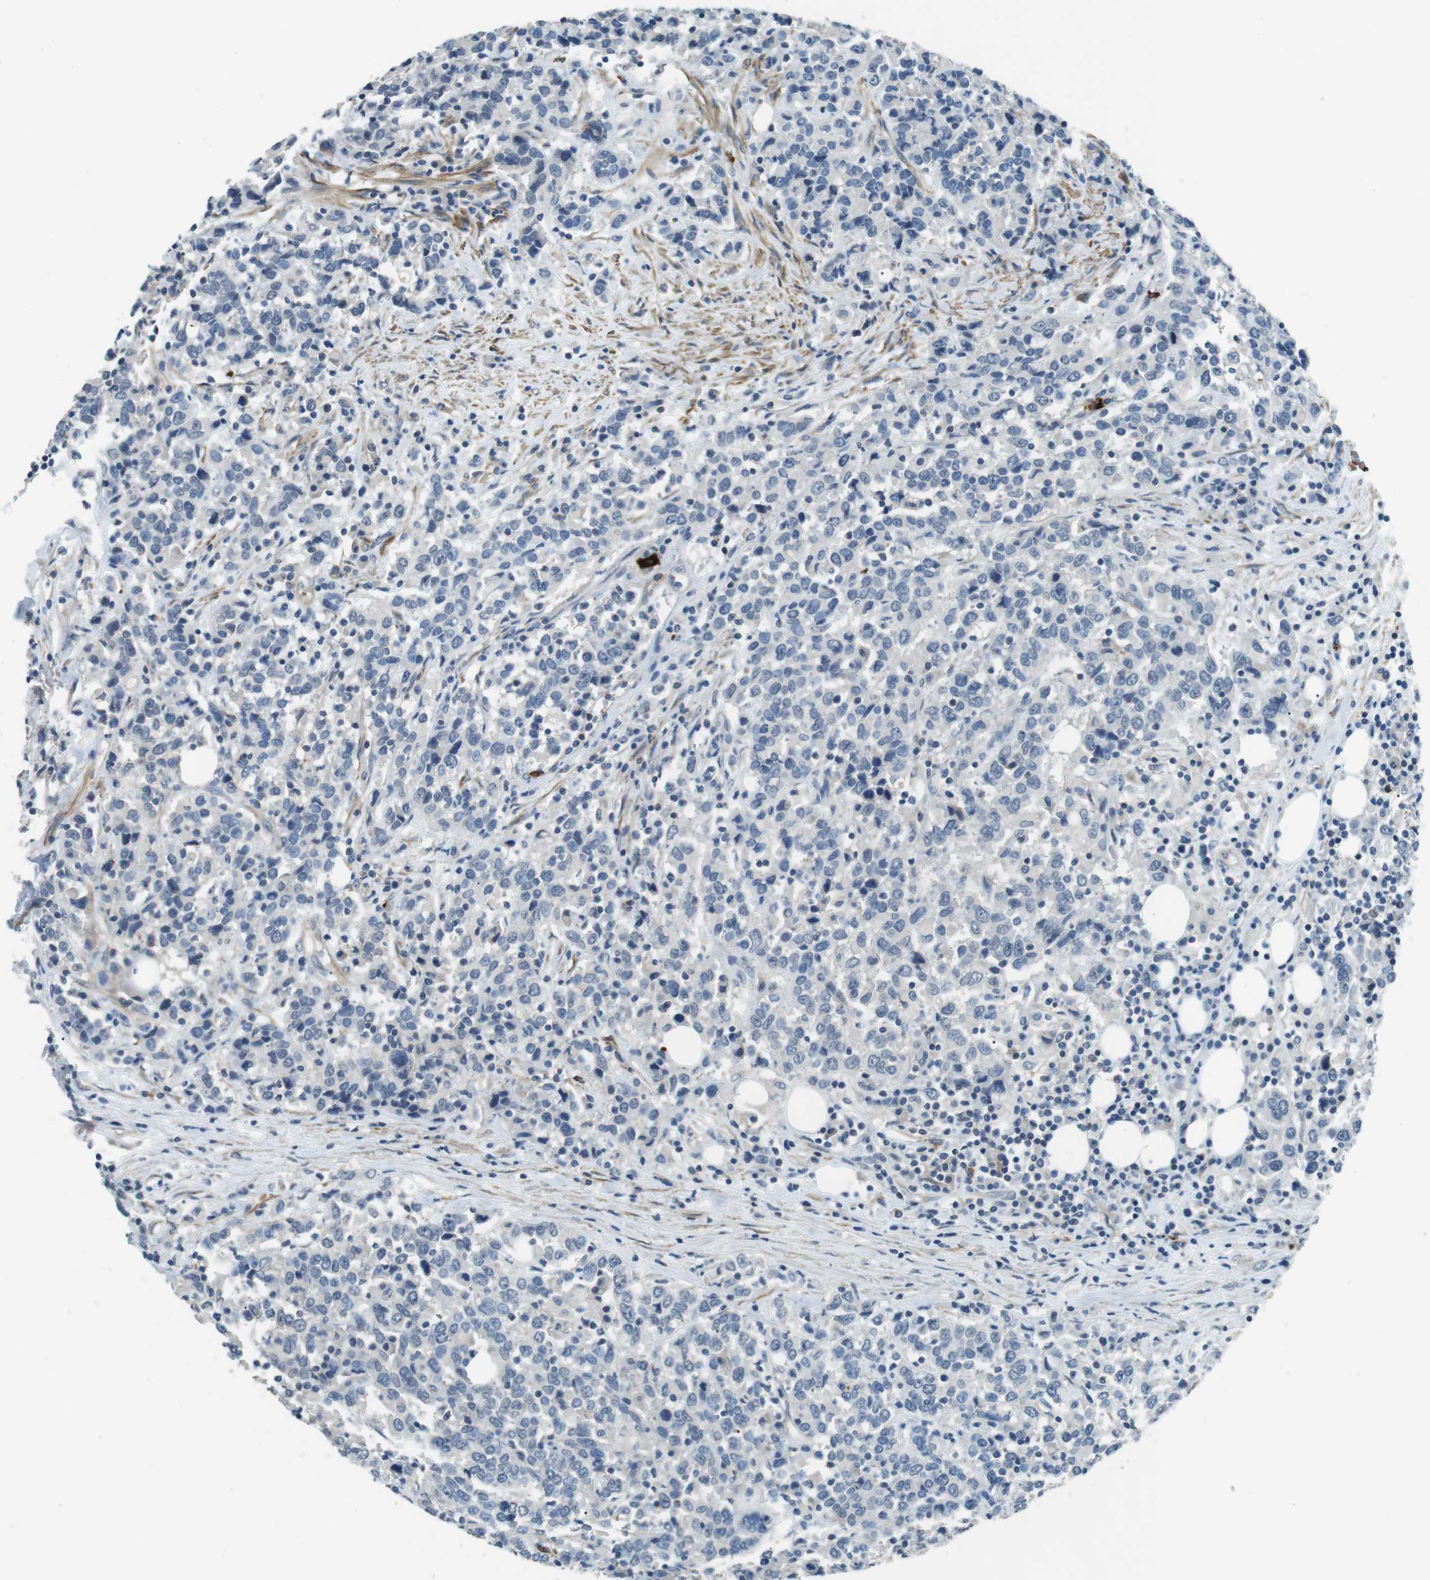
{"staining": {"intensity": "negative", "quantity": "none", "location": "none"}, "tissue": "urothelial cancer", "cell_type": "Tumor cells", "image_type": "cancer", "snomed": [{"axis": "morphology", "description": "Urothelial carcinoma, High grade"}, {"axis": "topography", "description": "Urinary bladder"}], "caption": "Immunohistochemical staining of human high-grade urothelial carcinoma exhibits no significant expression in tumor cells. (DAB (3,3'-diaminobenzidine) IHC with hematoxylin counter stain).", "gene": "GZMM", "patient": {"sex": "male", "age": 61}}